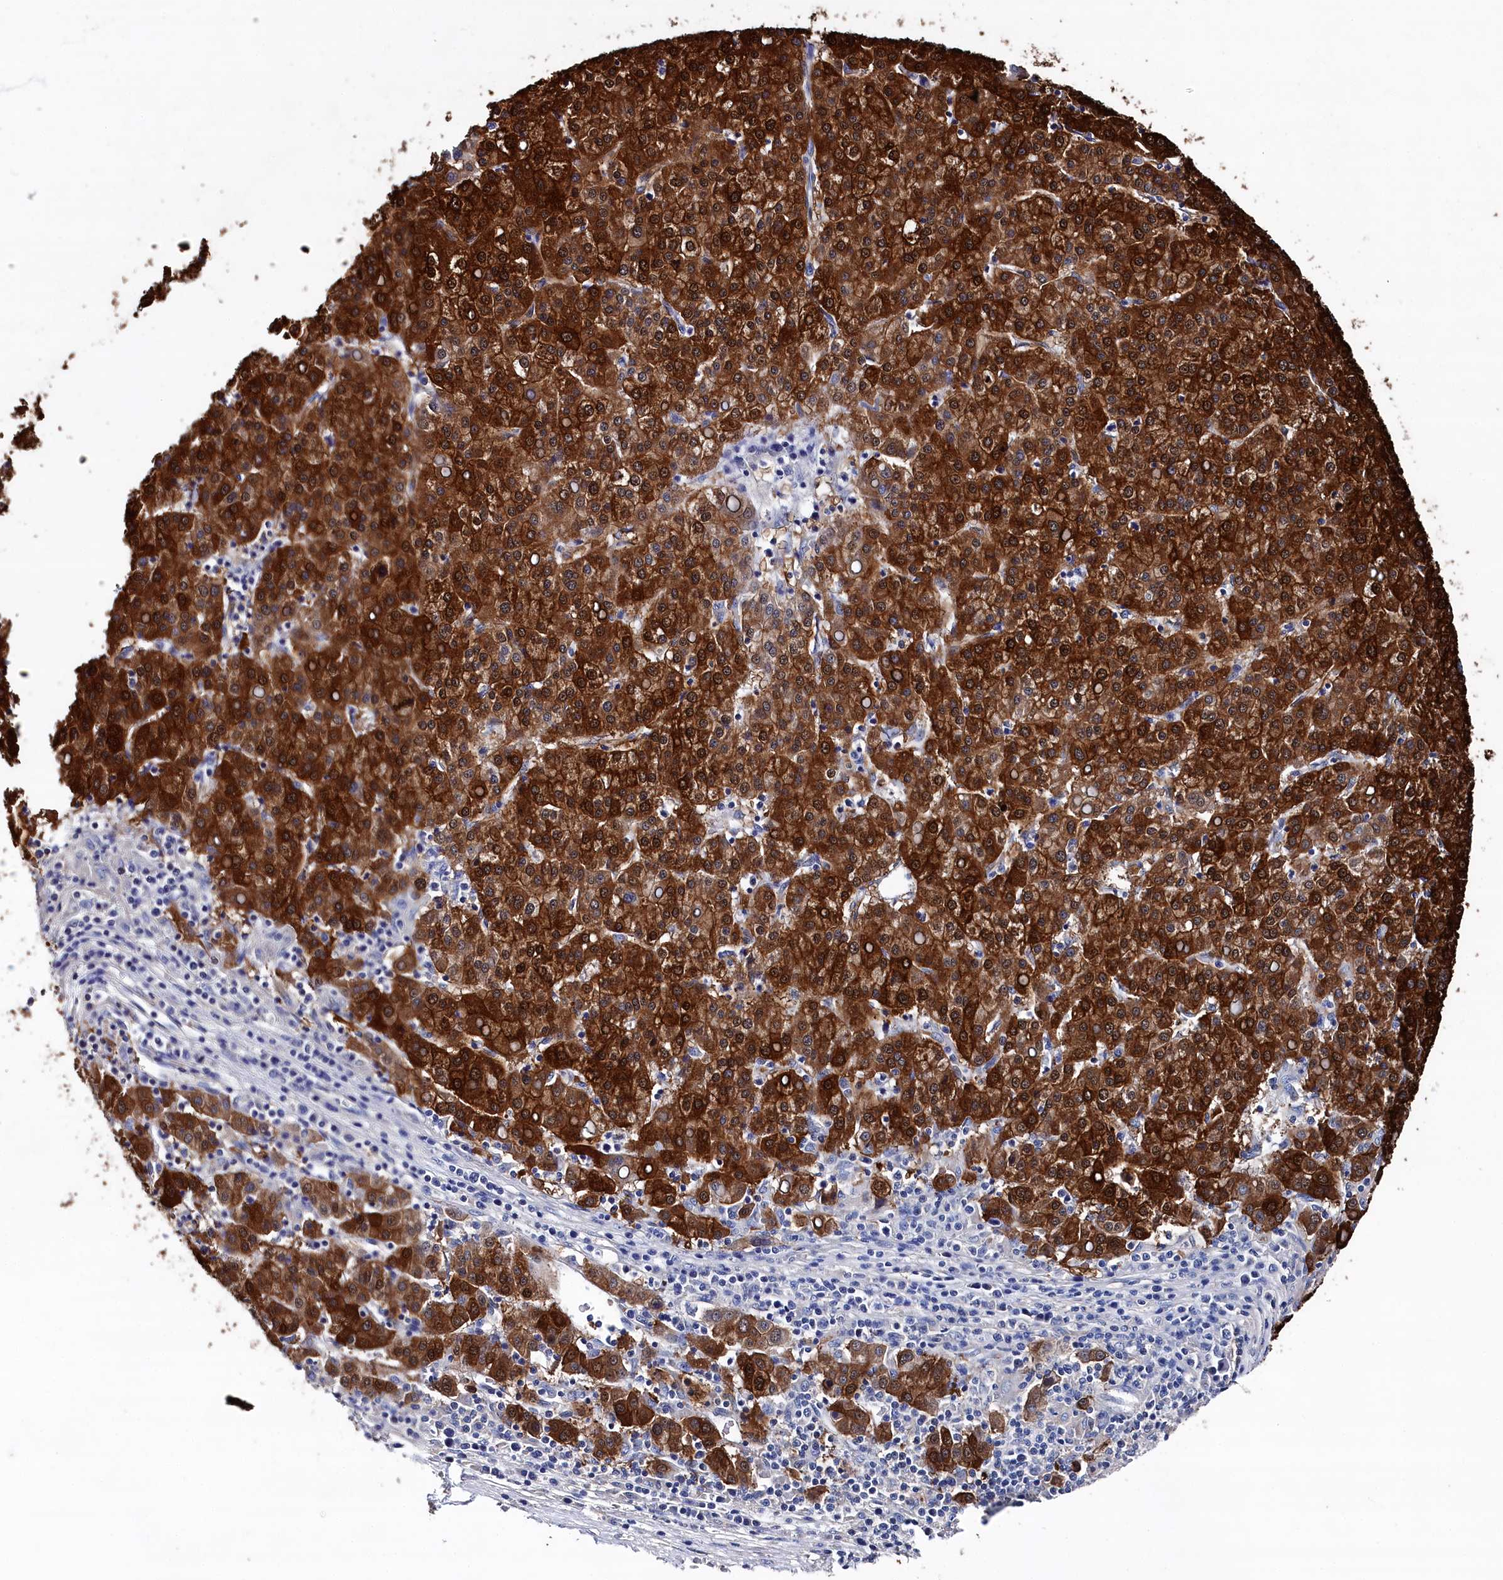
{"staining": {"intensity": "strong", "quantity": ">75%", "location": "cytoplasmic/membranous"}, "tissue": "liver cancer", "cell_type": "Tumor cells", "image_type": "cancer", "snomed": [{"axis": "morphology", "description": "Carcinoma, Hepatocellular, NOS"}, {"axis": "topography", "description": "Liver"}], "caption": "Immunohistochemistry (IHC) of human hepatocellular carcinoma (liver) shows high levels of strong cytoplasmic/membranous expression in about >75% of tumor cells. Using DAB (3,3'-diaminobenzidine) (brown) and hematoxylin (blue) stains, captured at high magnification using brightfield microscopy.", "gene": "BHMT", "patient": {"sex": "female", "age": 58}}